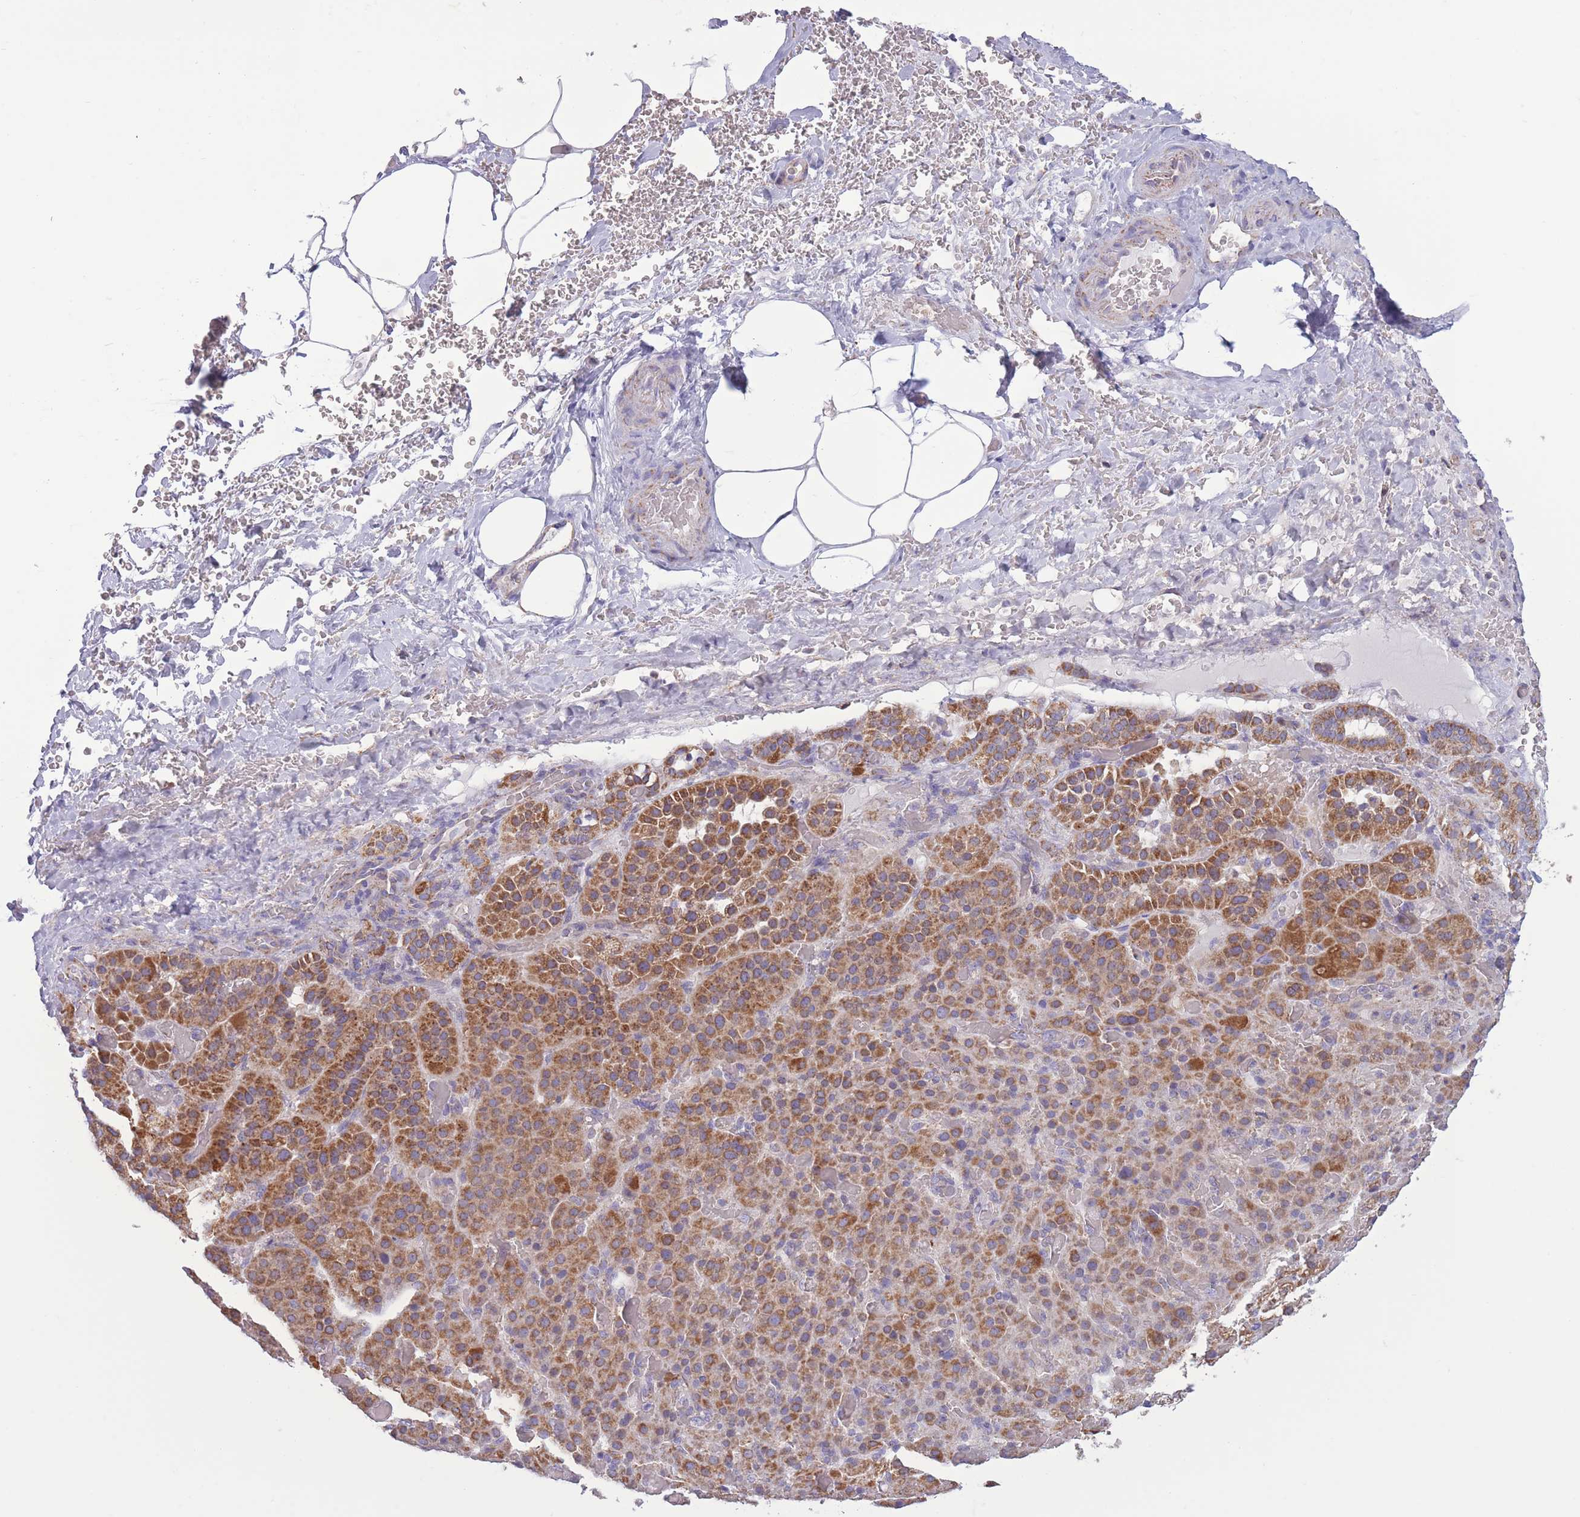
{"staining": {"intensity": "moderate", "quantity": ">75%", "location": "cytoplasmic/membranous"}, "tissue": "adrenal gland", "cell_type": "Glandular cells", "image_type": "normal", "snomed": [{"axis": "morphology", "description": "Normal tissue, NOS"}, {"axis": "topography", "description": "Adrenal gland"}], "caption": "Immunohistochemical staining of unremarkable adrenal gland shows medium levels of moderate cytoplasmic/membranous staining in about >75% of glandular cells. (IHC, brightfield microscopy, high magnification).", "gene": "PDHA1", "patient": {"sex": "male", "age": 57}}